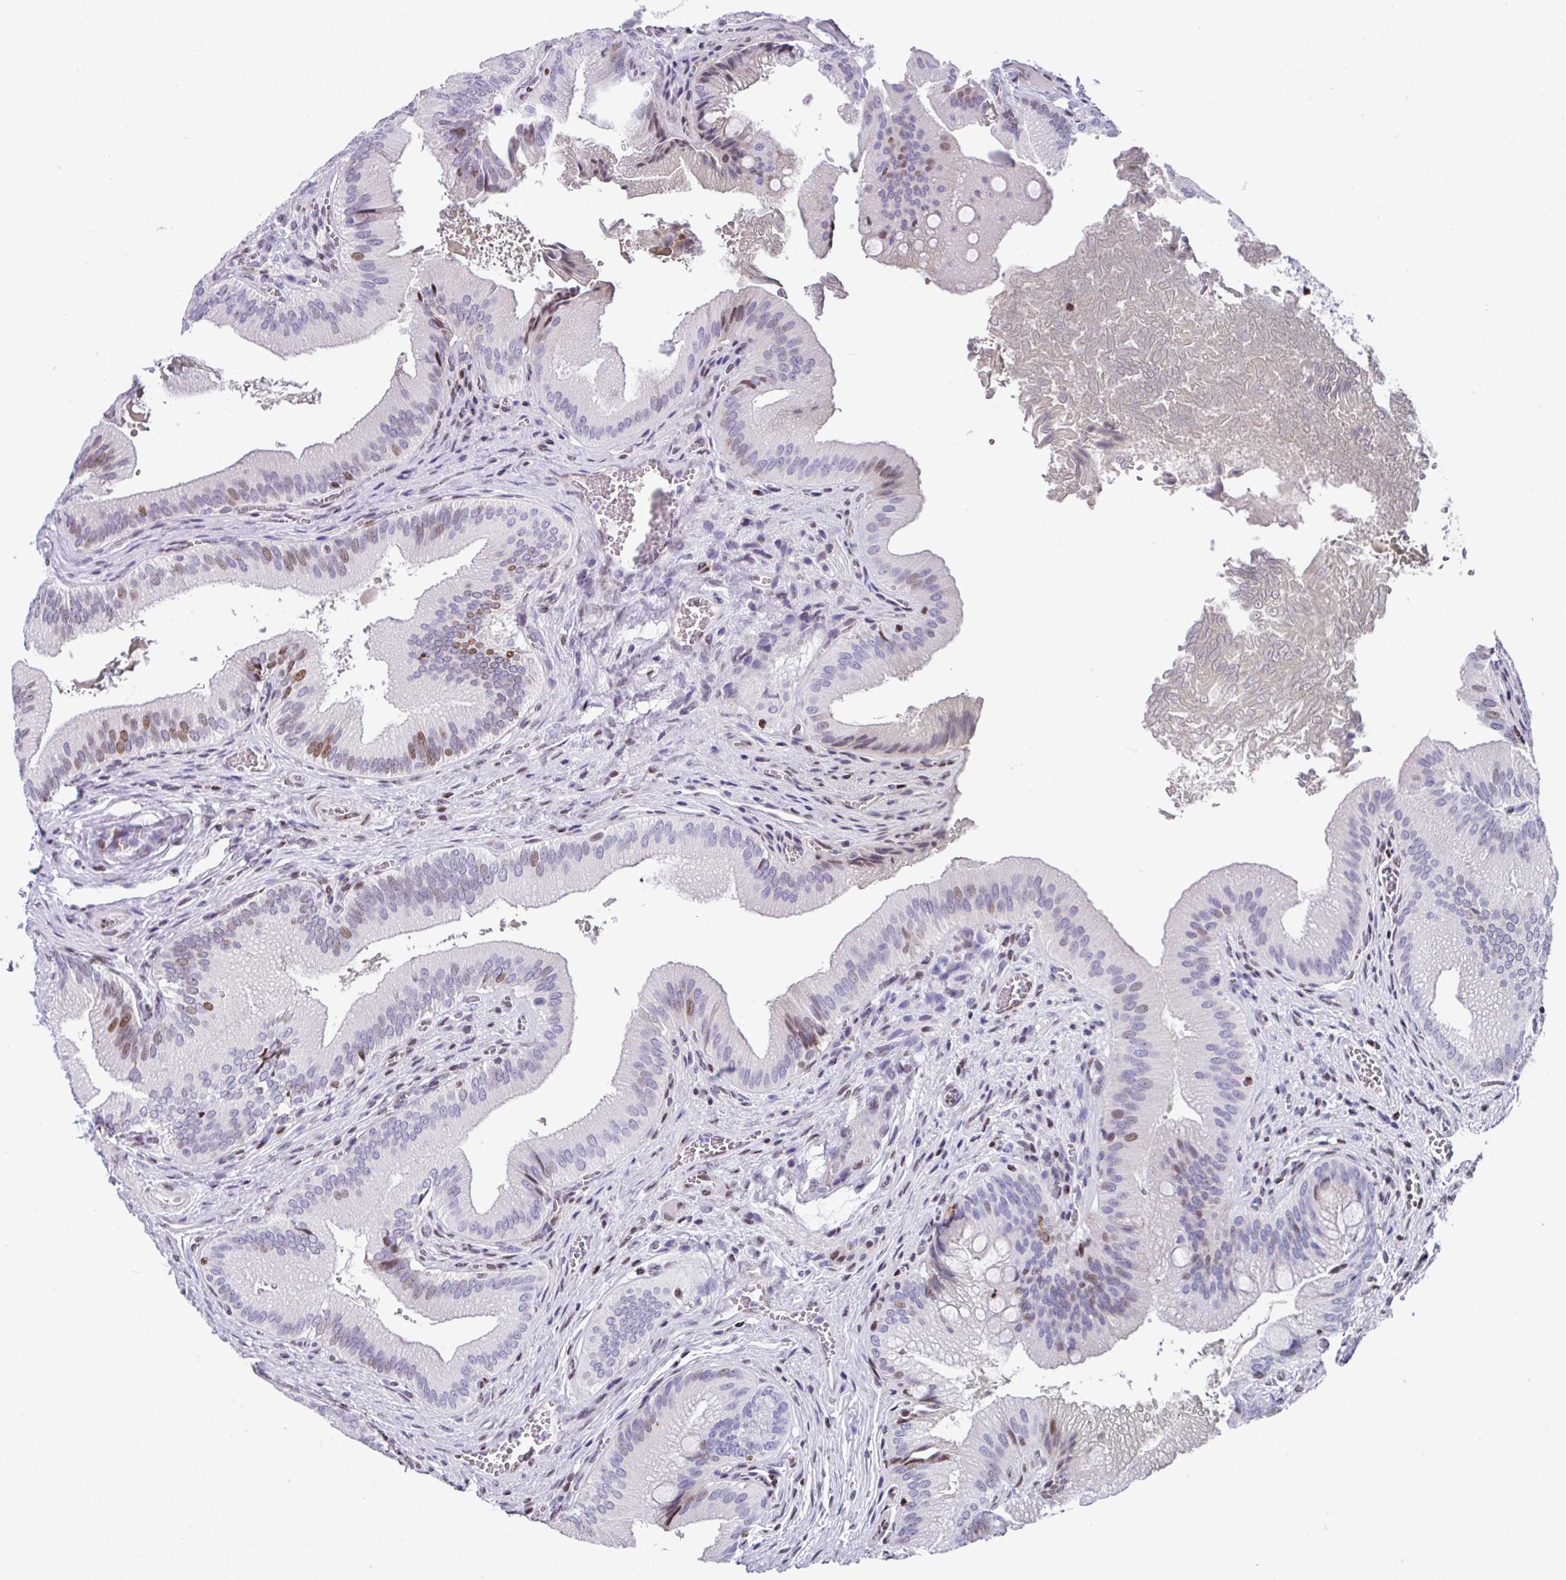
{"staining": {"intensity": "moderate", "quantity": "25%-75%", "location": "nuclear"}, "tissue": "gallbladder", "cell_type": "Glandular cells", "image_type": "normal", "snomed": [{"axis": "morphology", "description": "Normal tissue, NOS"}, {"axis": "topography", "description": "Gallbladder"}], "caption": "Immunohistochemistry (IHC) histopathology image of benign gallbladder: human gallbladder stained using IHC displays medium levels of moderate protein expression localized specifically in the nuclear of glandular cells, appearing as a nuclear brown color.", "gene": "TCF3", "patient": {"sex": "male", "age": 17}}